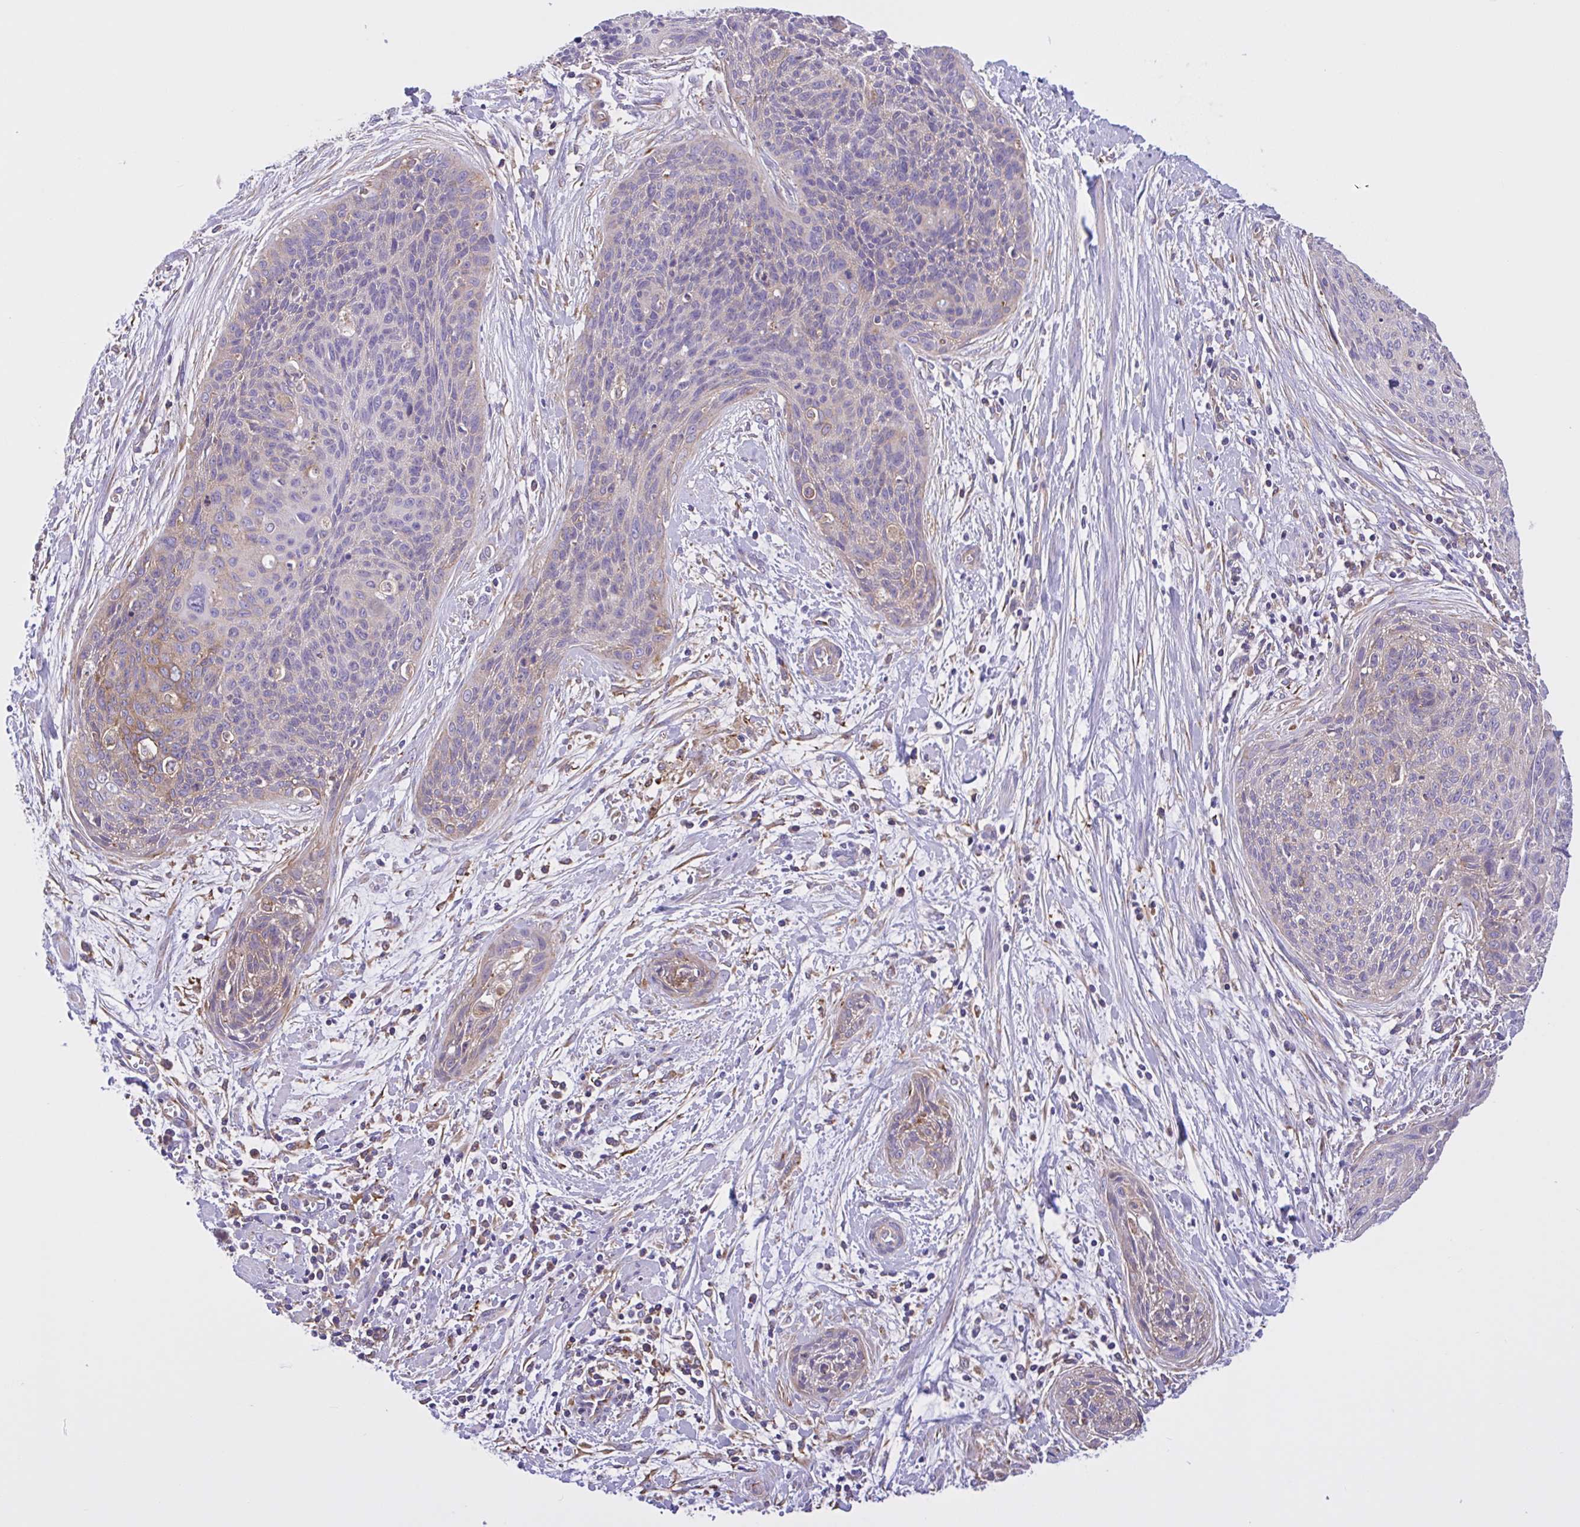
{"staining": {"intensity": "moderate", "quantity": "<25%", "location": "cytoplasmic/membranous"}, "tissue": "cervical cancer", "cell_type": "Tumor cells", "image_type": "cancer", "snomed": [{"axis": "morphology", "description": "Squamous cell carcinoma, NOS"}, {"axis": "topography", "description": "Cervix"}], "caption": "Immunohistochemical staining of cervical cancer demonstrates low levels of moderate cytoplasmic/membranous staining in about <25% of tumor cells. The protein is shown in brown color, while the nuclei are stained blue.", "gene": "OR51M1", "patient": {"sex": "female", "age": 55}}